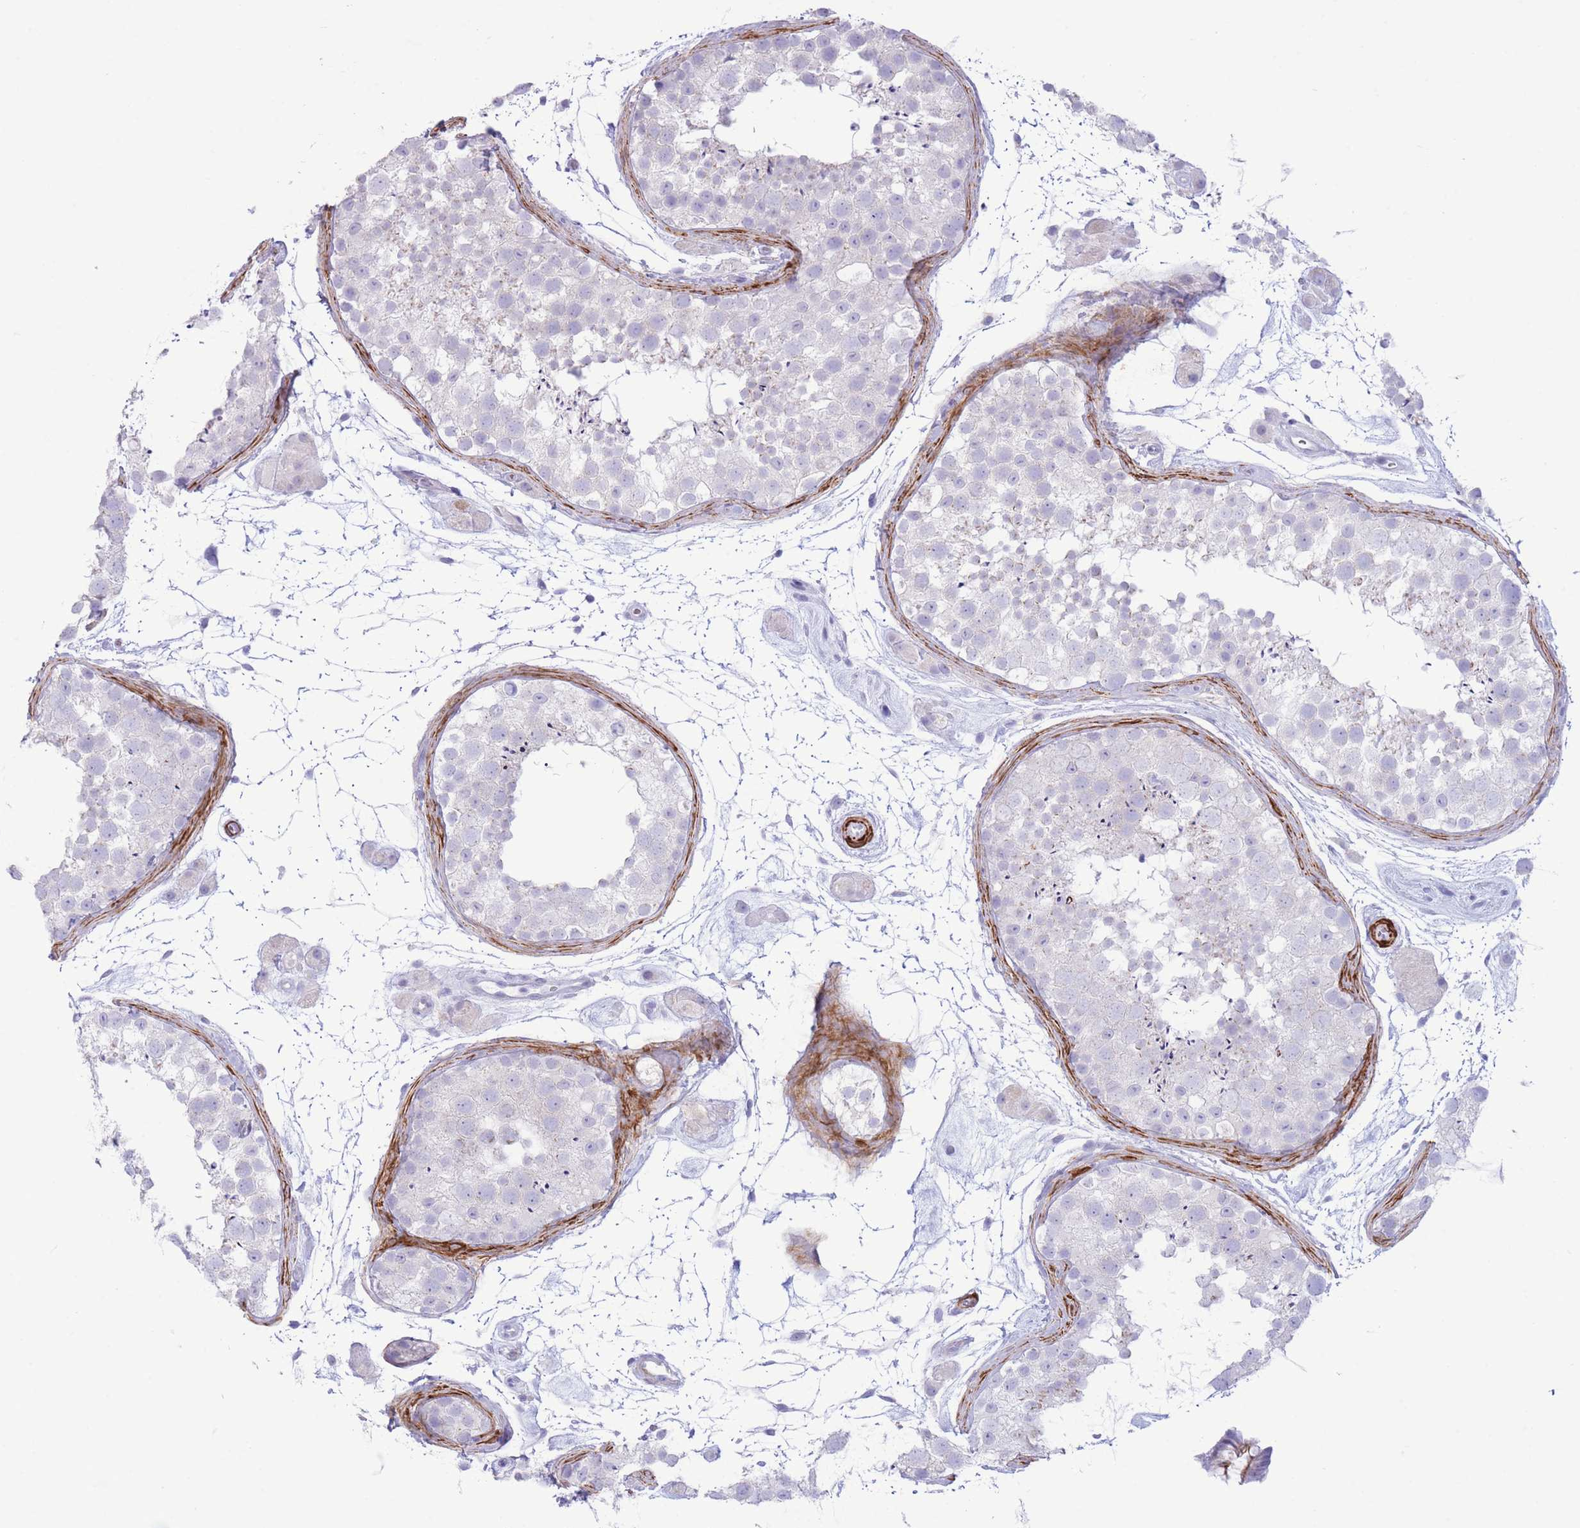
{"staining": {"intensity": "negative", "quantity": "none", "location": "none"}, "tissue": "testis", "cell_type": "Cells in seminiferous ducts", "image_type": "normal", "snomed": [{"axis": "morphology", "description": "Normal tissue, NOS"}, {"axis": "topography", "description": "Testis"}], "caption": "Cells in seminiferous ducts show no significant expression in unremarkable testis. (Immunohistochemistry, brightfield microscopy, high magnification).", "gene": "VWA8", "patient": {"sex": "male", "age": 41}}